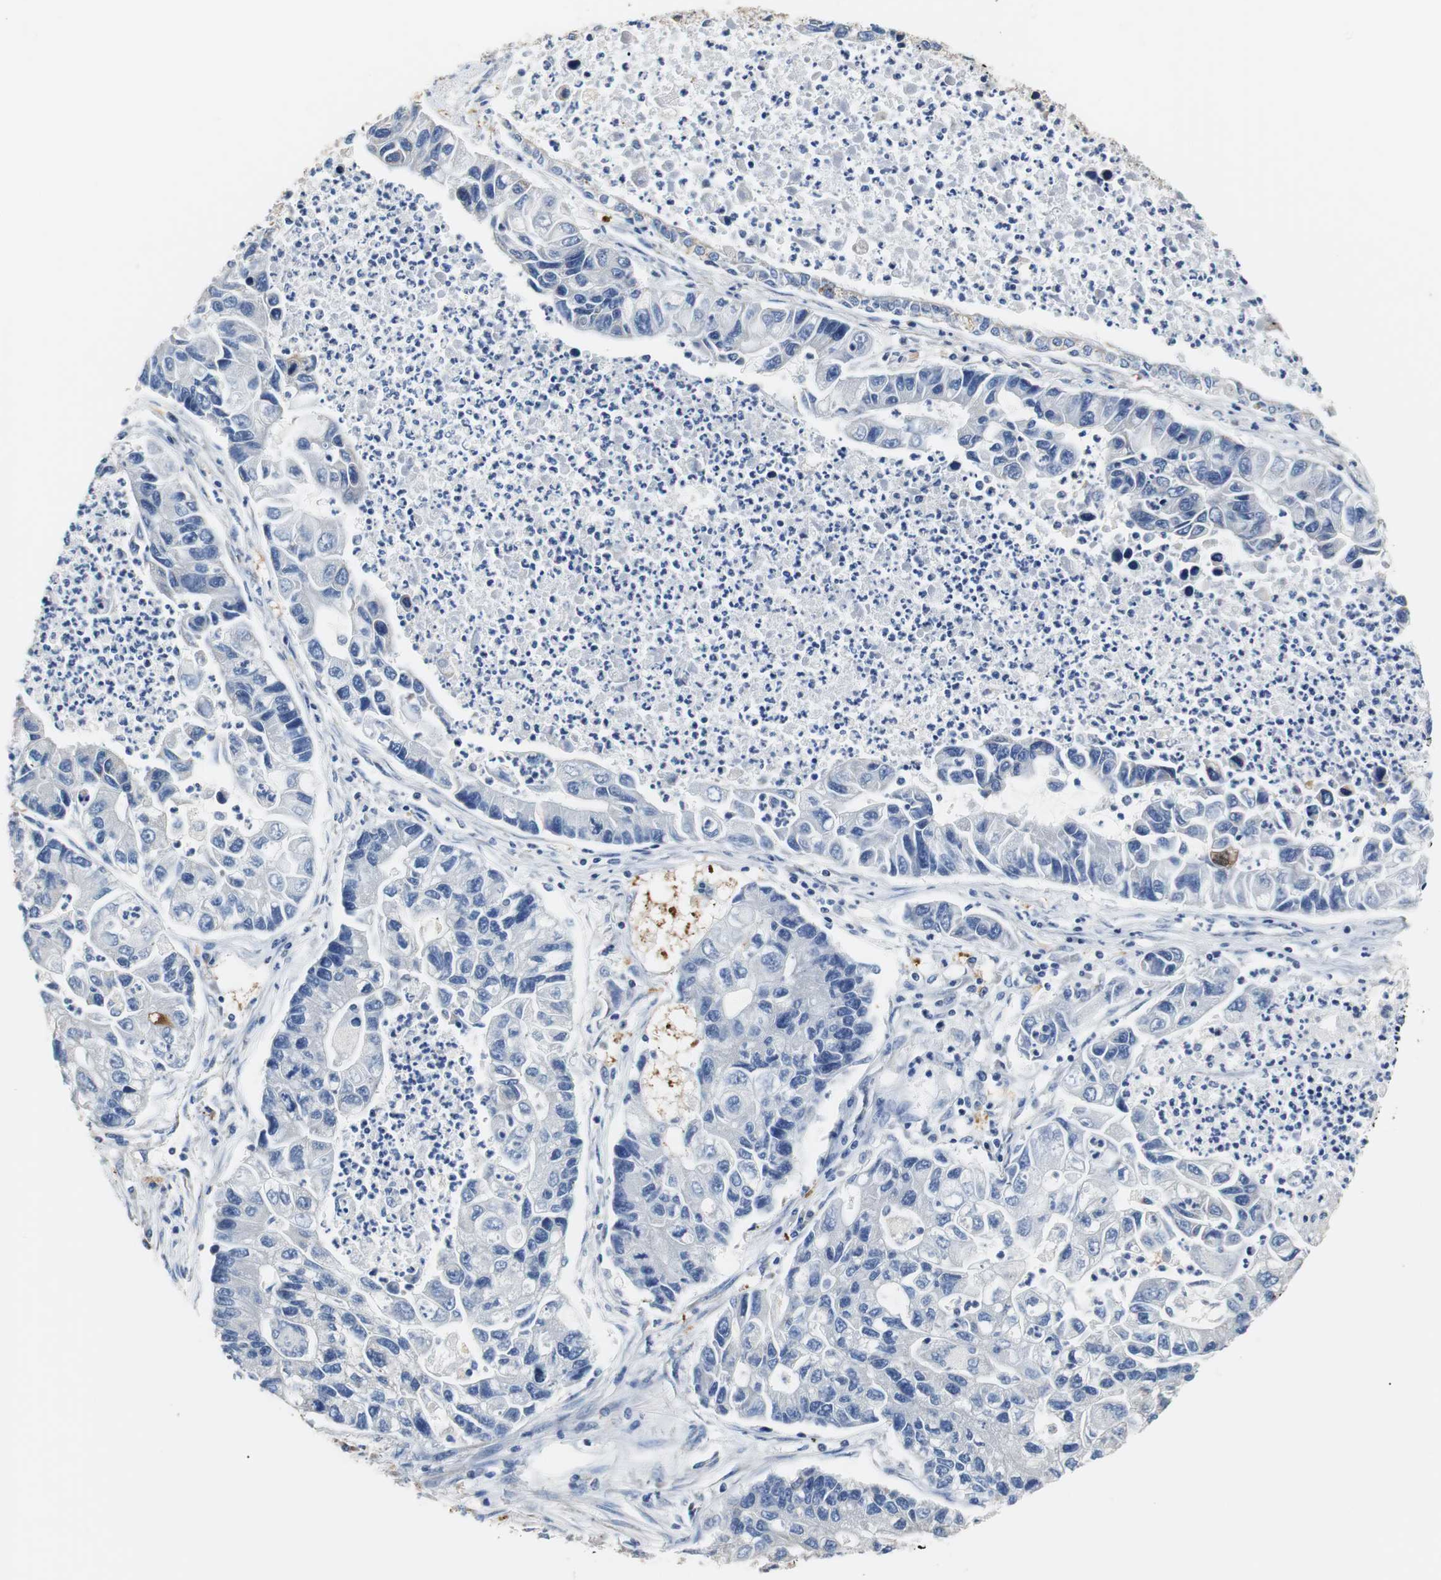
{"staining": {"intensity": "negative", "quantity": "none", "location": "none"}, "tissue": "lung cancer", "cell_type": "Tumor cells", "image_type": "cancer", "snomed": [{"axis": "morphology", "description": "Adenocarcinoma, NOS"}, {"axis": "topography", "description": "Lung"}], "caption": "This is an immunohistochemistry micrograph of human lung cancer. There is no expression in tumor cells.", "gene": "PCK1", "patient": {"sex": "female", "age": 51}}